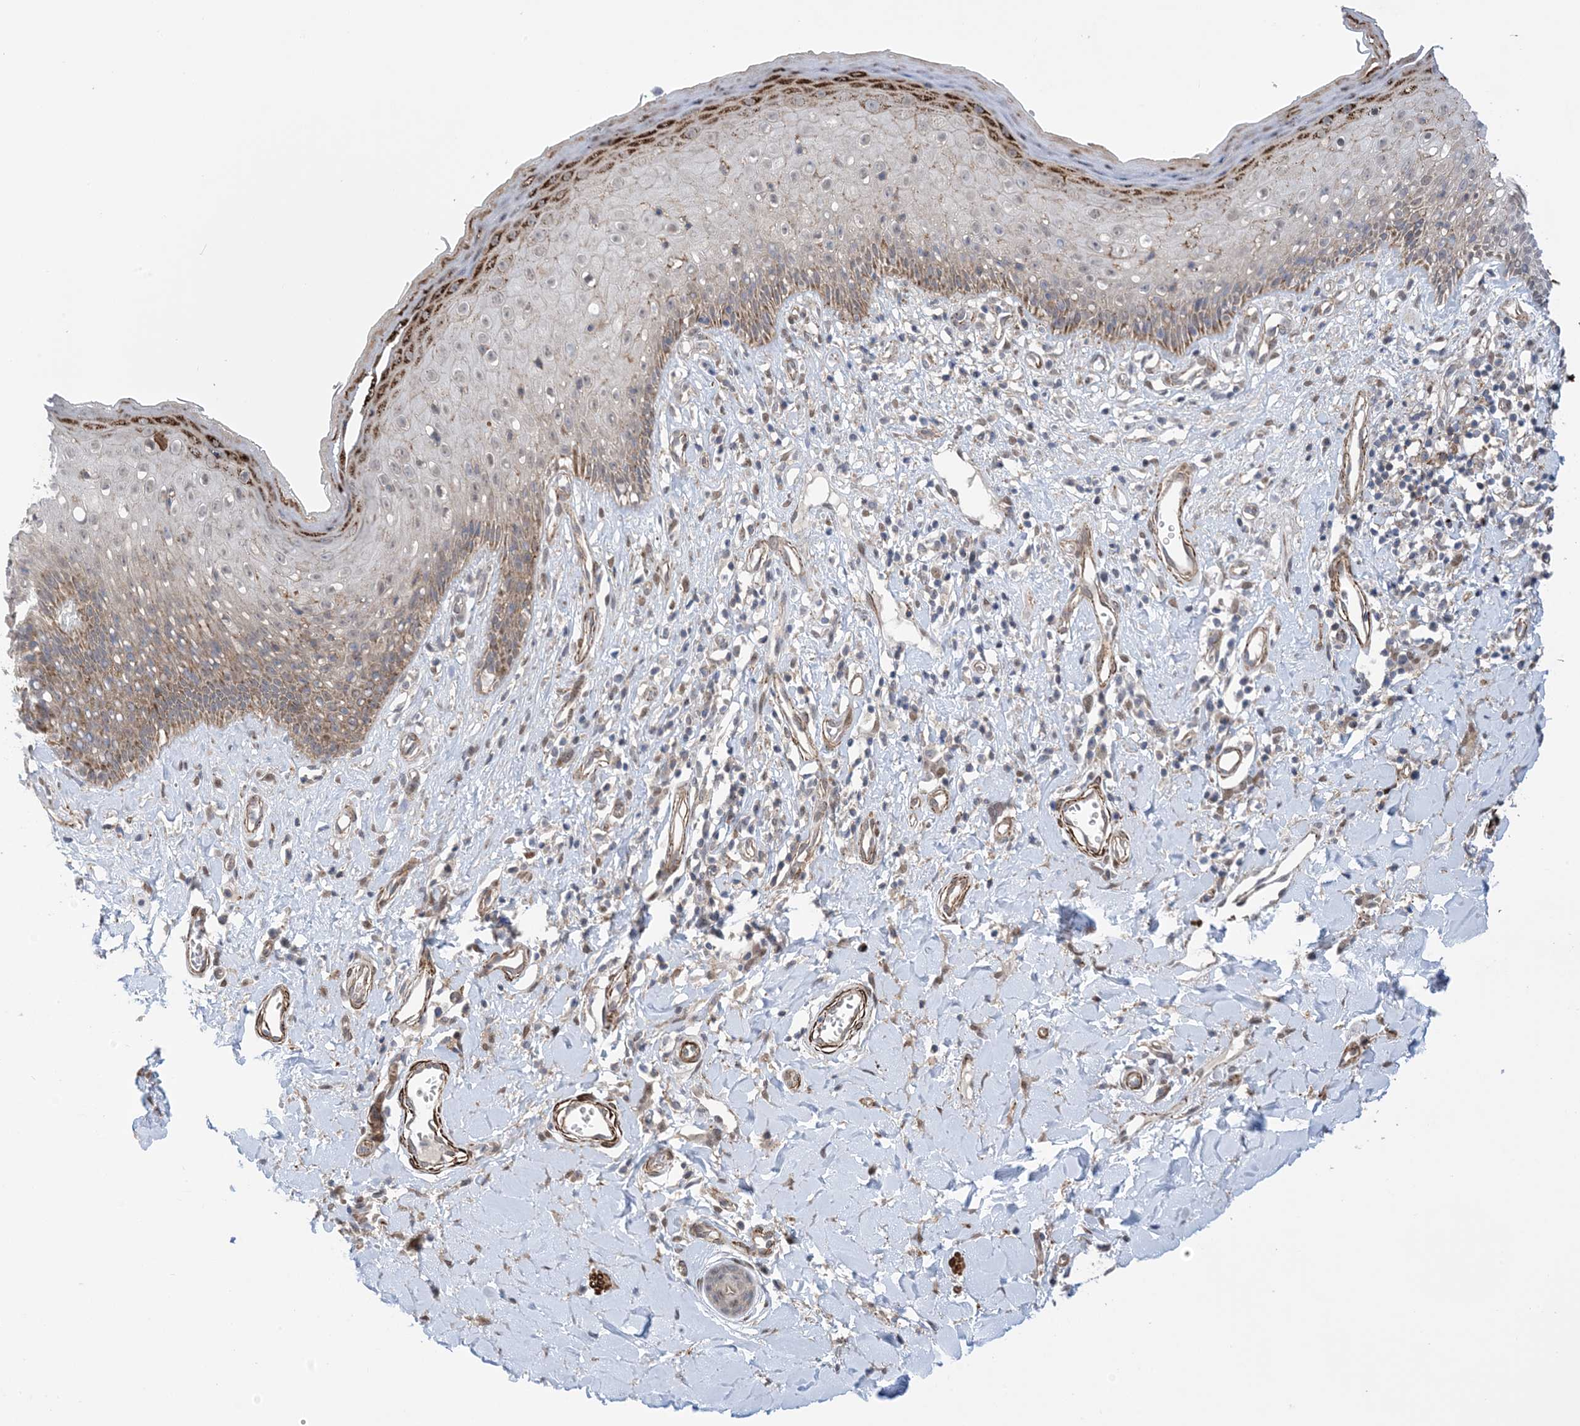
{"staining": {"intensity": "moderate", "quantity": "25%-75%", "location": "cytoplasmic/membranous,nuclear"}, "tissue": "skin", "cell_type": "Epidermal cells", "image_type": "normal", "snomed": [{"axis": "morphology", "description": "Normal tissue, NOS"}, {"axis": "morphology", "description": "Squamous cell carcinoma, NOS"}, {"axis": "topography", "description": "Vulva"}], "caption": "Immunohistochemistry (IHC) image of unremarkable skin: skin stained using immunohistochemistry exhibits medium levels of moderate protein expression localized specifically in the cytoplasmic/membranous,nuclear of epidermal cells, appearing as a cytoplasmic/membranous,nuclear brown color.", "gene": "ZNF8", "patient": {"sex": "female", "age": 85}}